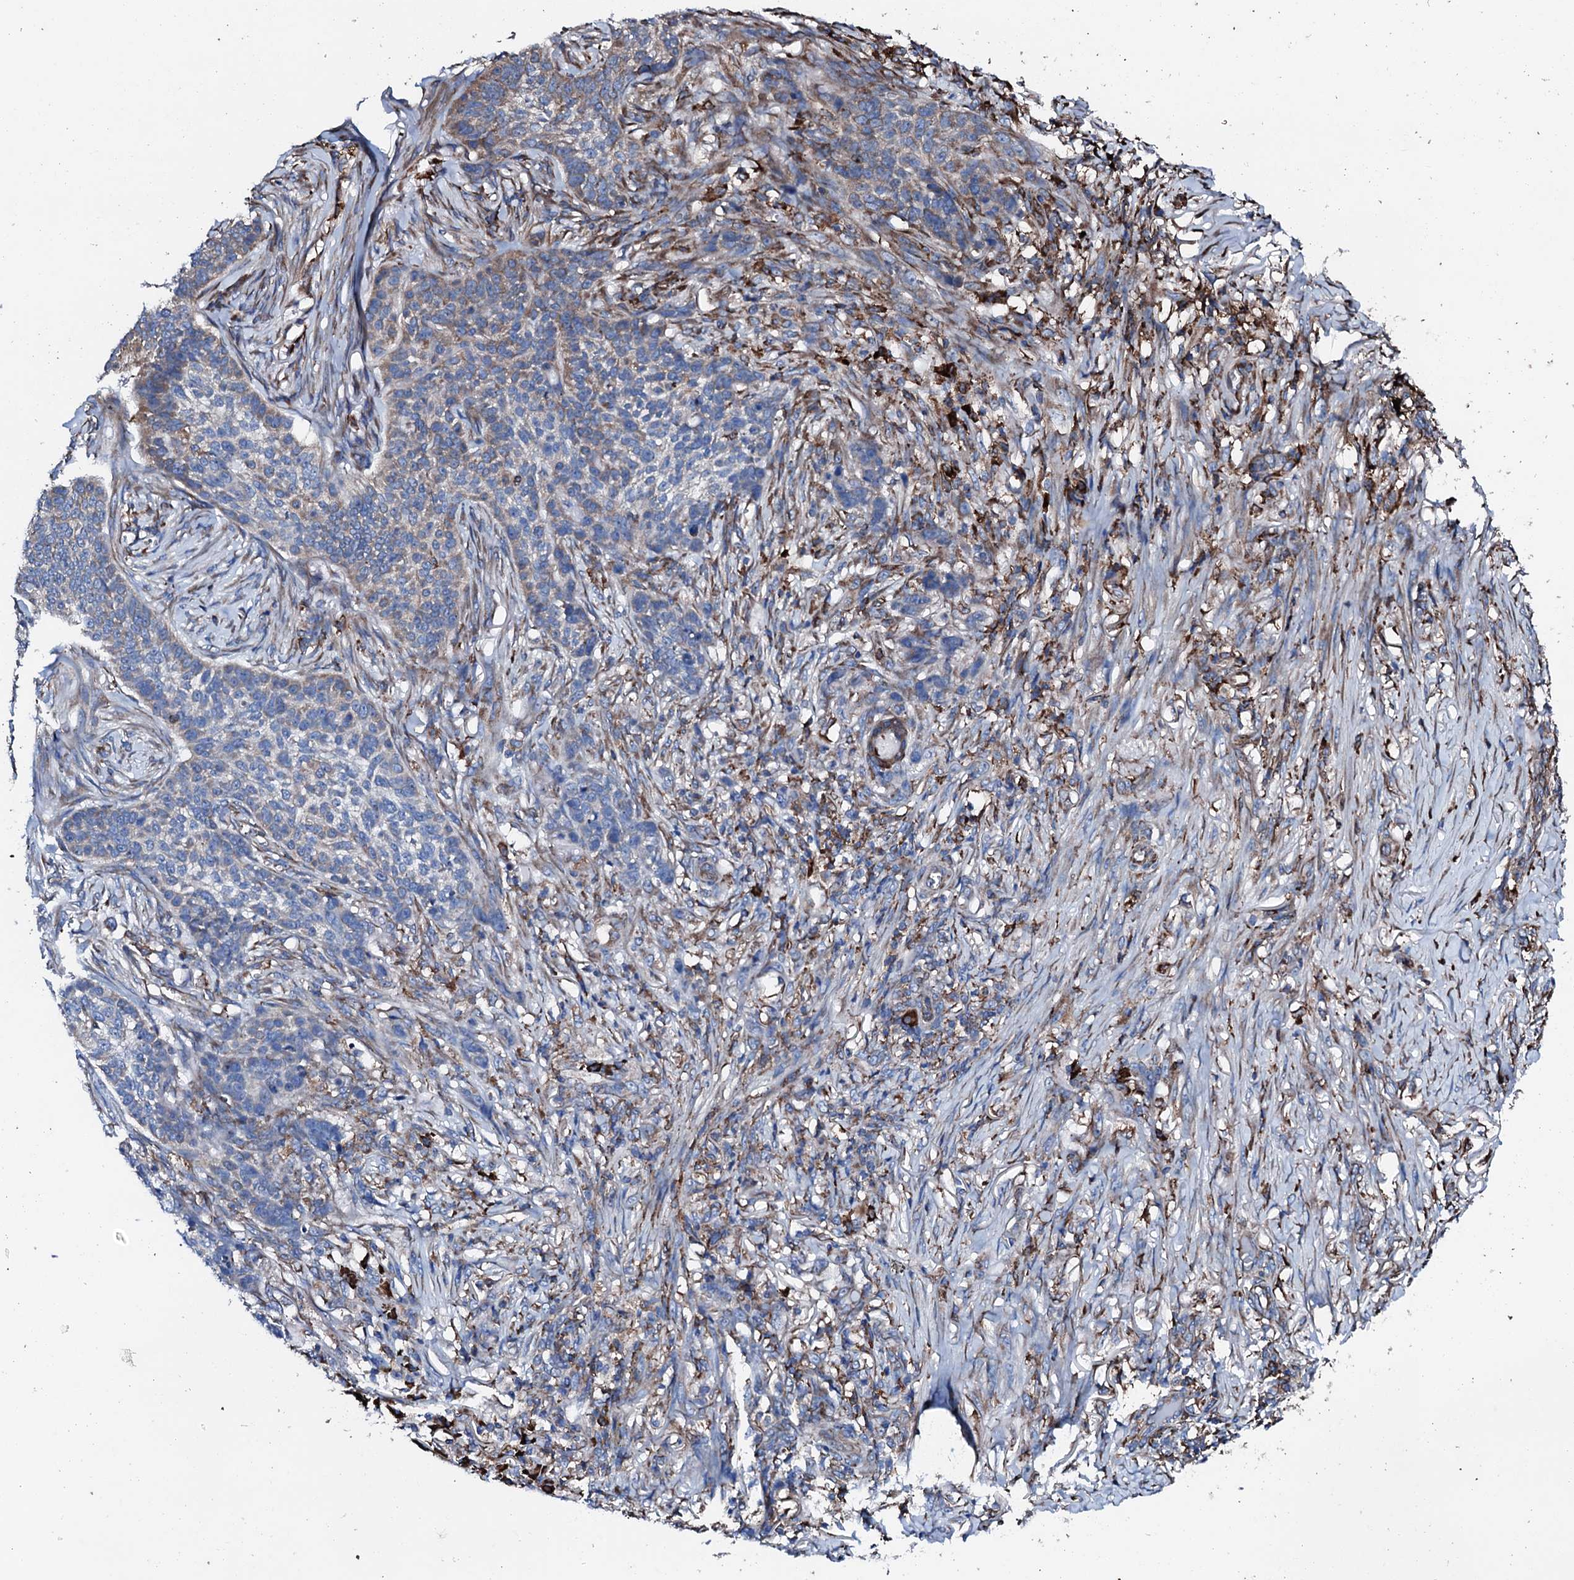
{"staining": {"intensity": "moderate", "quantity": "<25%", "location": "cytoplasmic/membranous"}, "tissue": "skin cancer", "cell_type": "Tumor cells", "image_type": "cancer", "snomed": [{"axis": "morphology", "description": "Basal cell carcinoma"}, {"axis": "topography", "description": "Skin"}], "caption": "Basal cell carcinoma (skin) stained with a brown dye exhibits moderate cytoplasmic/membranous positive staining in approximately <25% of tumor cells.", "gene": "AMDHD1", "patient": {"sex": "male", "age": 85}}